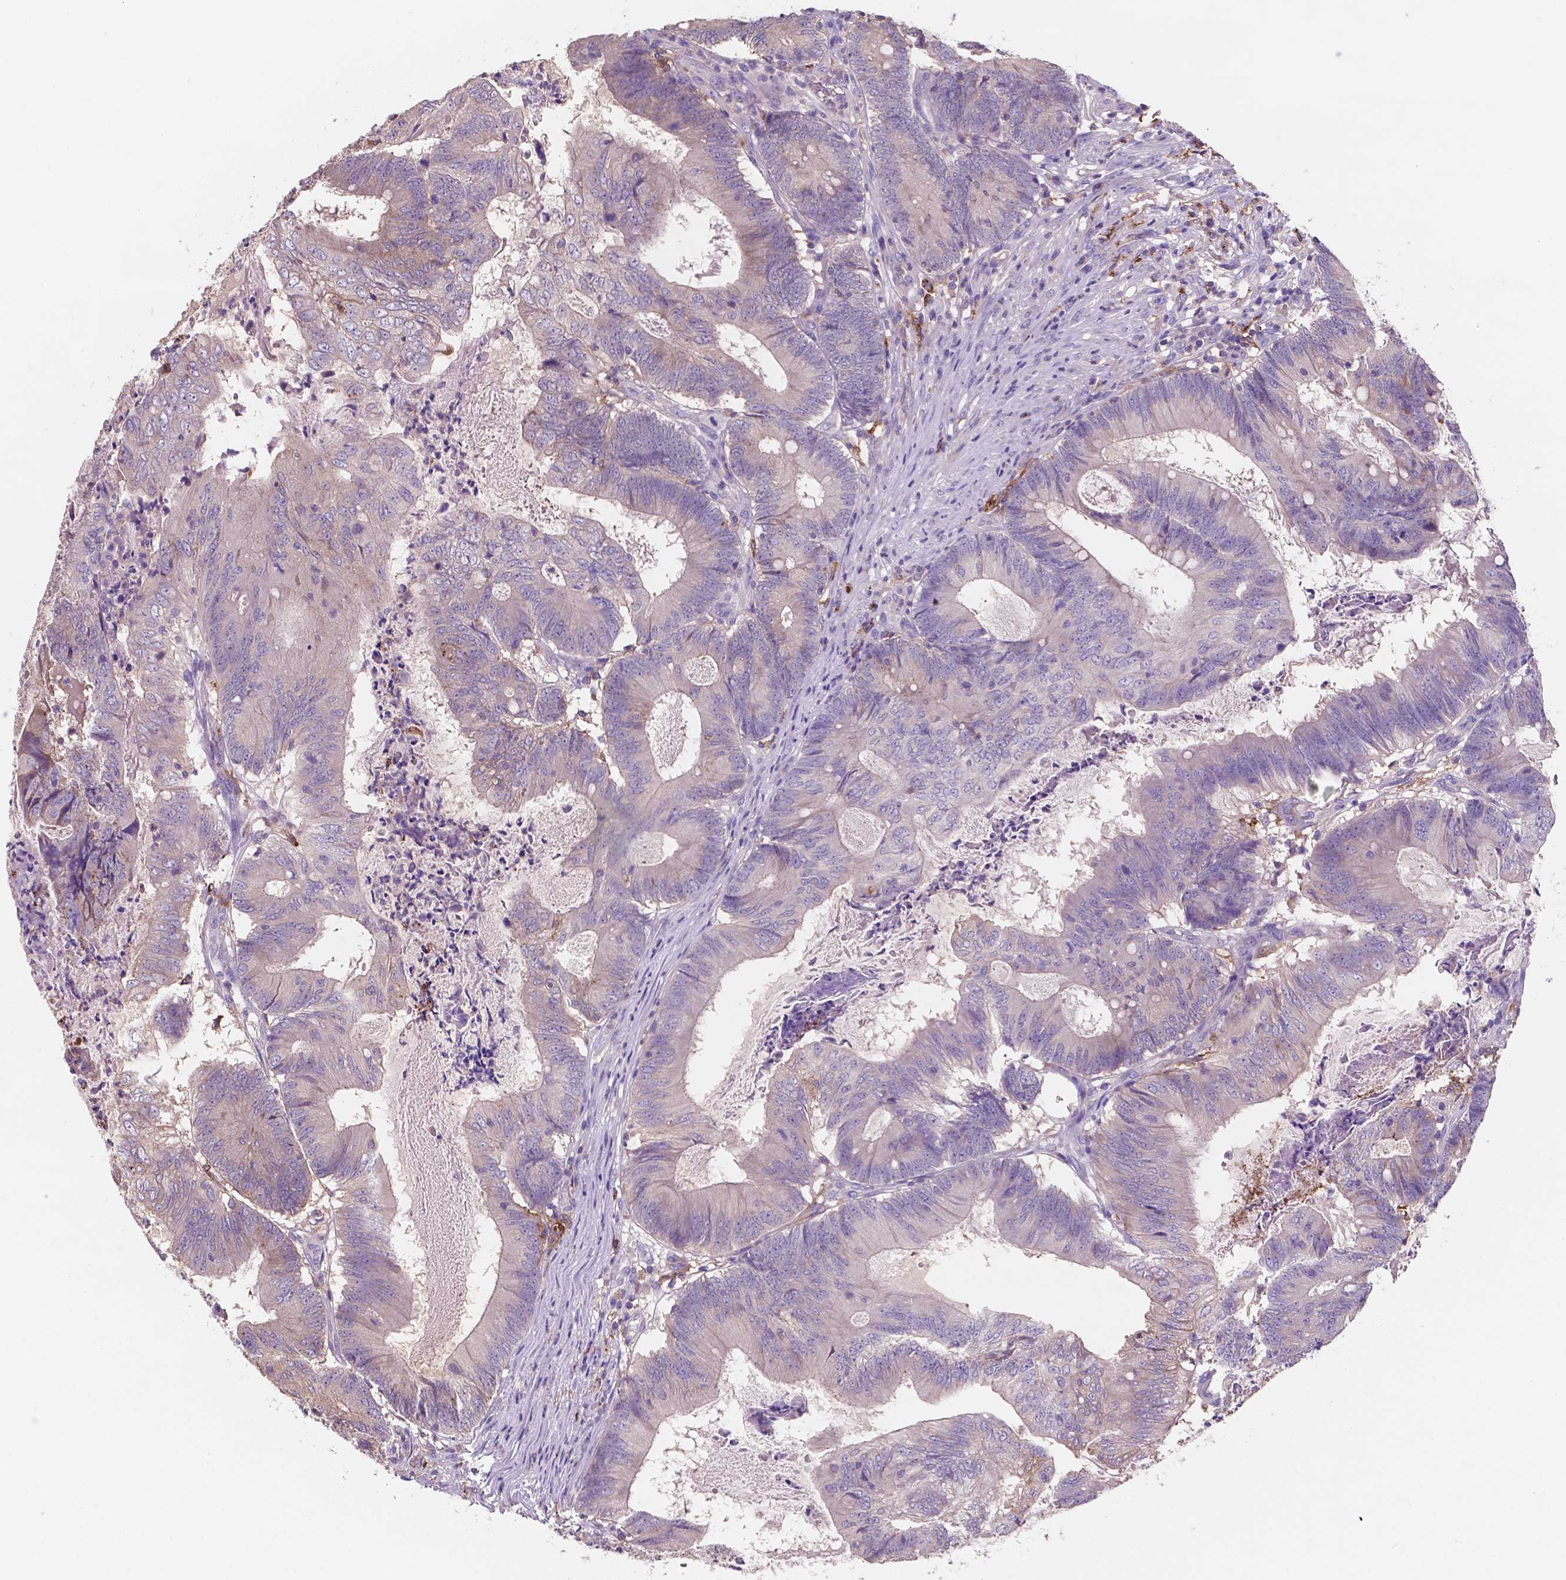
{"staining": {"intensity": "negative", "quantity": "none", "location": "none"}, "tissue": "colorectal cancer", "cell_type": "Tumor cells", "image_type": "cancer", "snomed": [{"axis": "morphology", "description": "Adenocarcinoma, NOS"}, {"axis": "topography", "description": "Colon"}], "caption": "The IHC image has no significant expression in tumor cells of colorectal cancer tissue.", "gene": "MKRN2OS", "patient": {"sex": "female", "age": 70}}